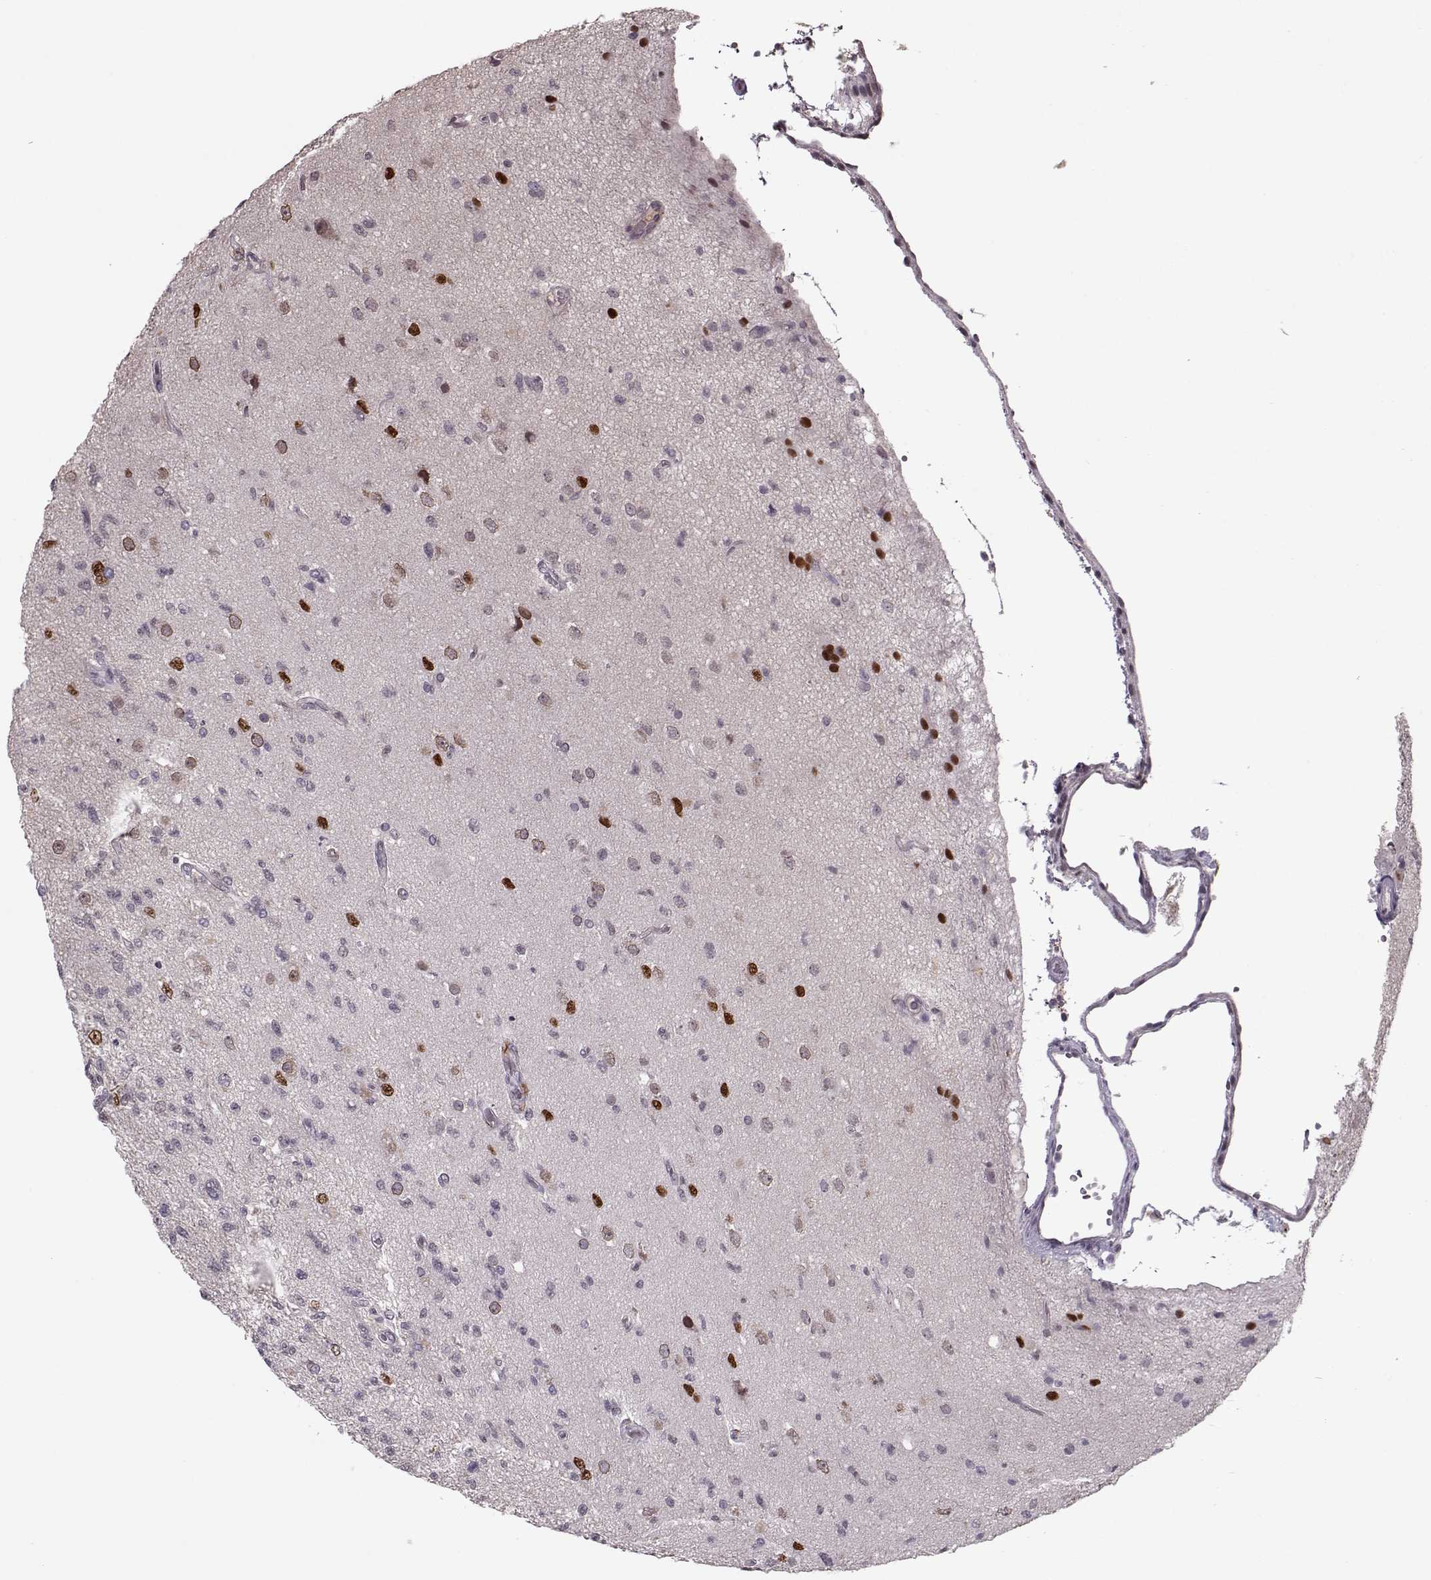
{"staining": {"intensity": "negative", "quantity": "none", "location": "none"}, "tissue": "glioma", "cell_type": "Tumor cells", "image_type": "cancer", "snomed": [{"axis": "morphology", "description": "Glioma, malignant, High grade"}, {"axis": "topography", "description": "Brain"}], "caption": "Malignant glioma (high-grade) was stained to show a protein in brown. There is no significant positivity in tumor cells.", "gene": "DNAI3", "patient": {"sex": "male", "age": 56}}